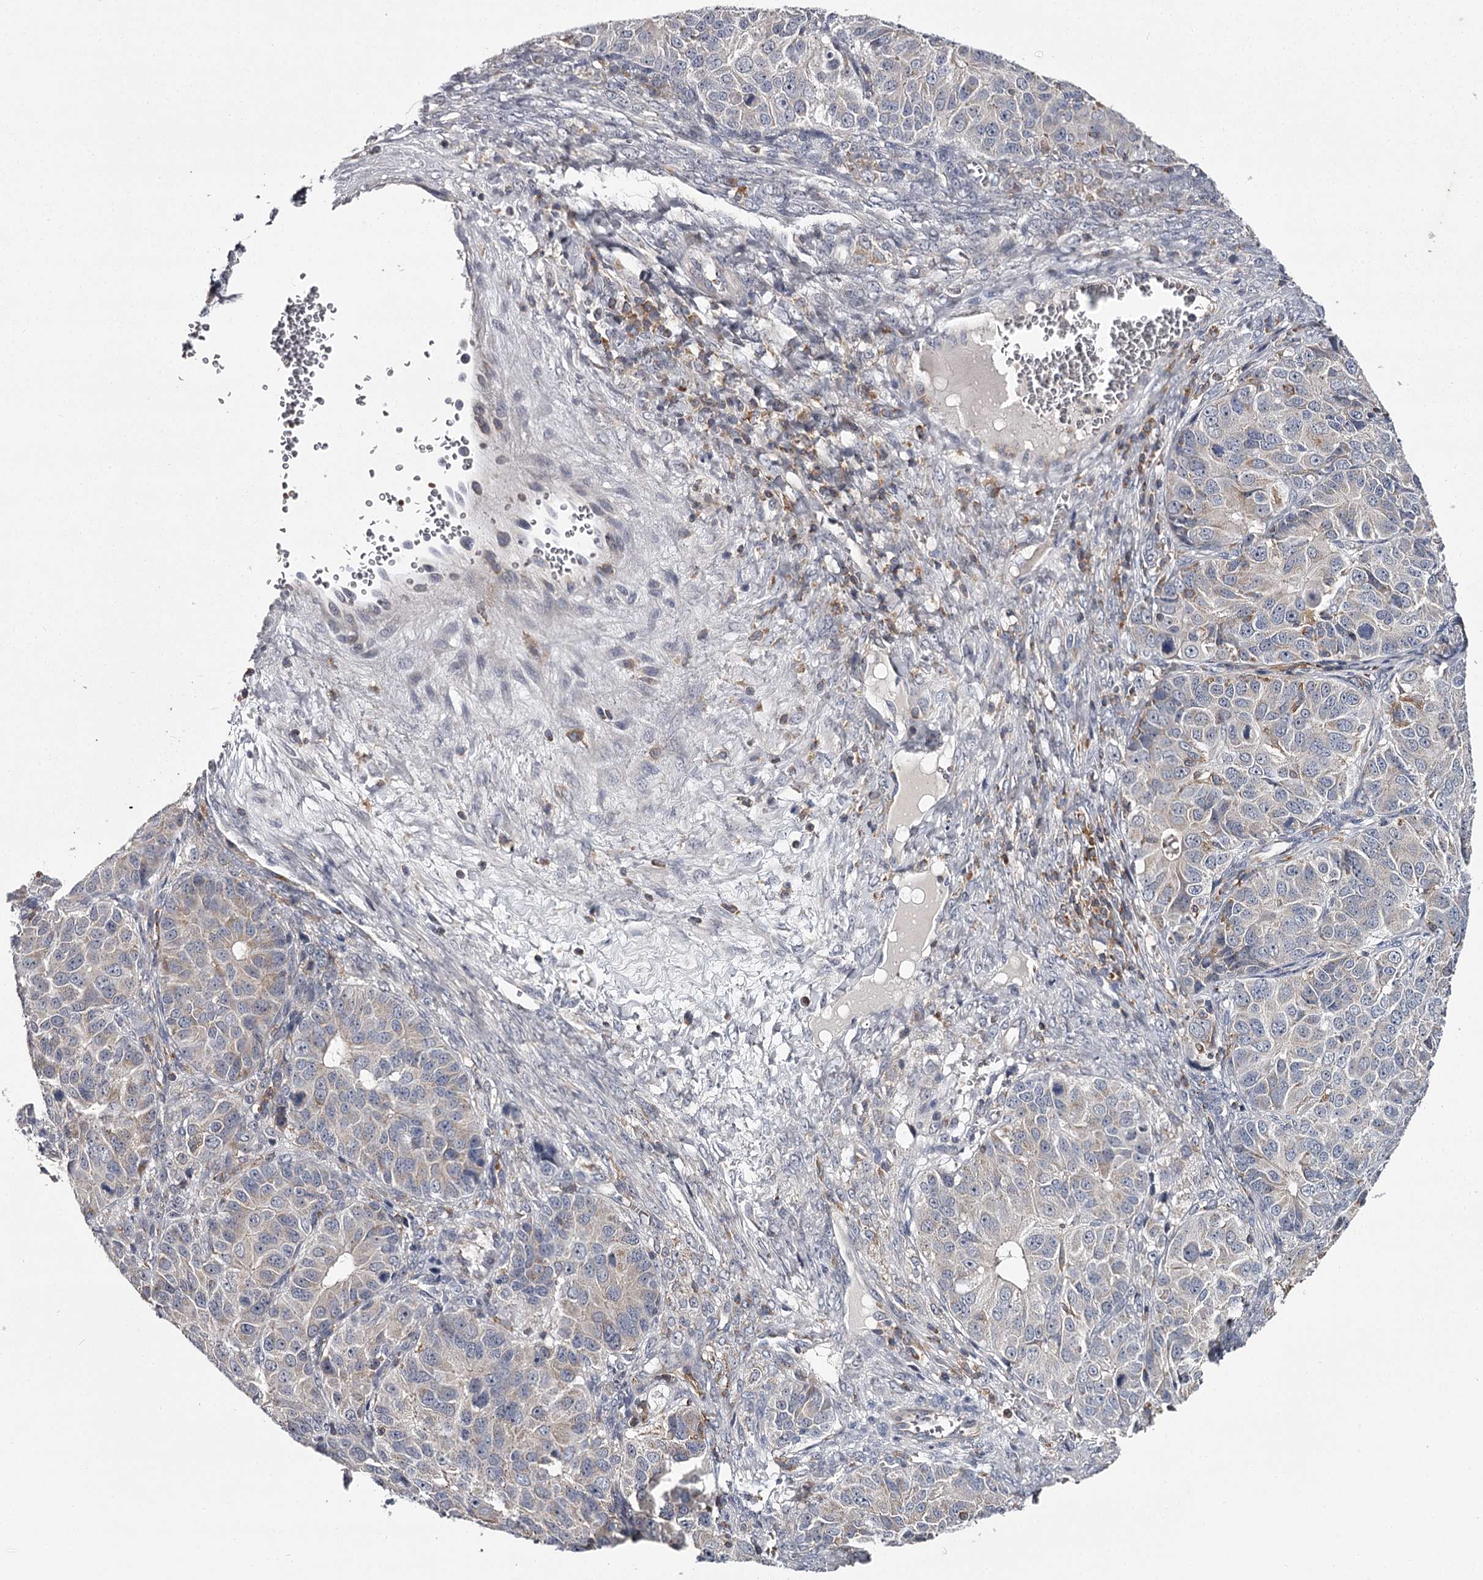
{"staining": {"intensity": "weak", "quantity": "<25%", "location": "cytoplasmic/membranous"}, "tissue": "ovarian cancer", "cell_type": "Tumor cells", "image_type": "cancer", "snomed": [{"axis": "morphology", "description": "Carcinoma, endometroid"}, {"axis": "topography", "description": "Ovary"}], "caption": "A photomicrograph of ovarian cancer stained for a protein displays no brown staining in tumor cells.", "gene": "RASSF6", "patient": {"sex": "female", "age": 51}}